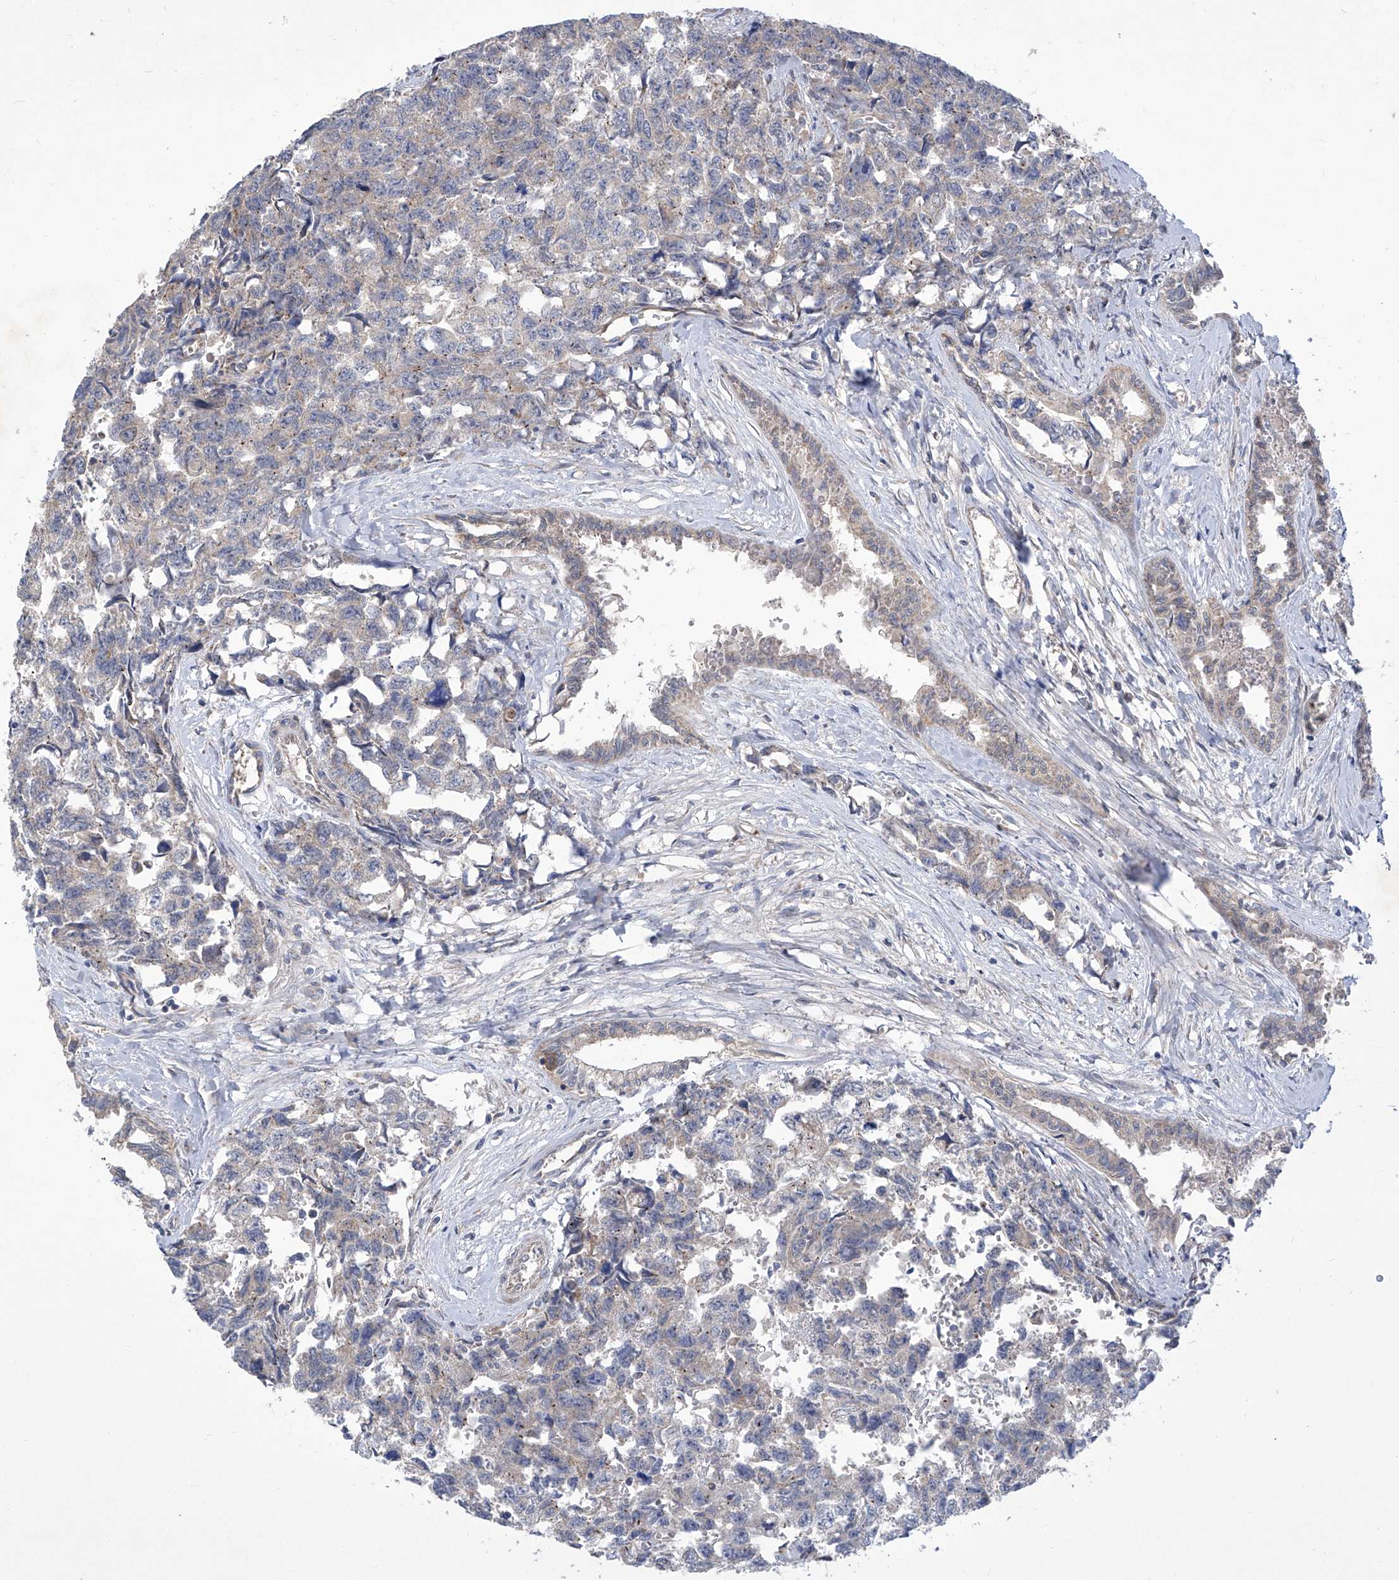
{"staining": {"intensity": "negative", "quantity": "none", "location": "none"}, "tissue": "testis cancer", "cell_type": "Tumor cells", "image_type": "cancer", "snomed": [{"axis": "morphology", "description": "Carcinoma, Embryonal, NOS"}, {"axis": "topography", "description": "Testis"}], "caption": "Immunohistochemistry (IHC) histopathology image of neoplastic tissue: human testis cancer (embryonal carcinoma) stained with DAB shows no significant protein staining in tumor cells.", "gene": "COQ3", "patient": {"sex": "male", "age": 31}}